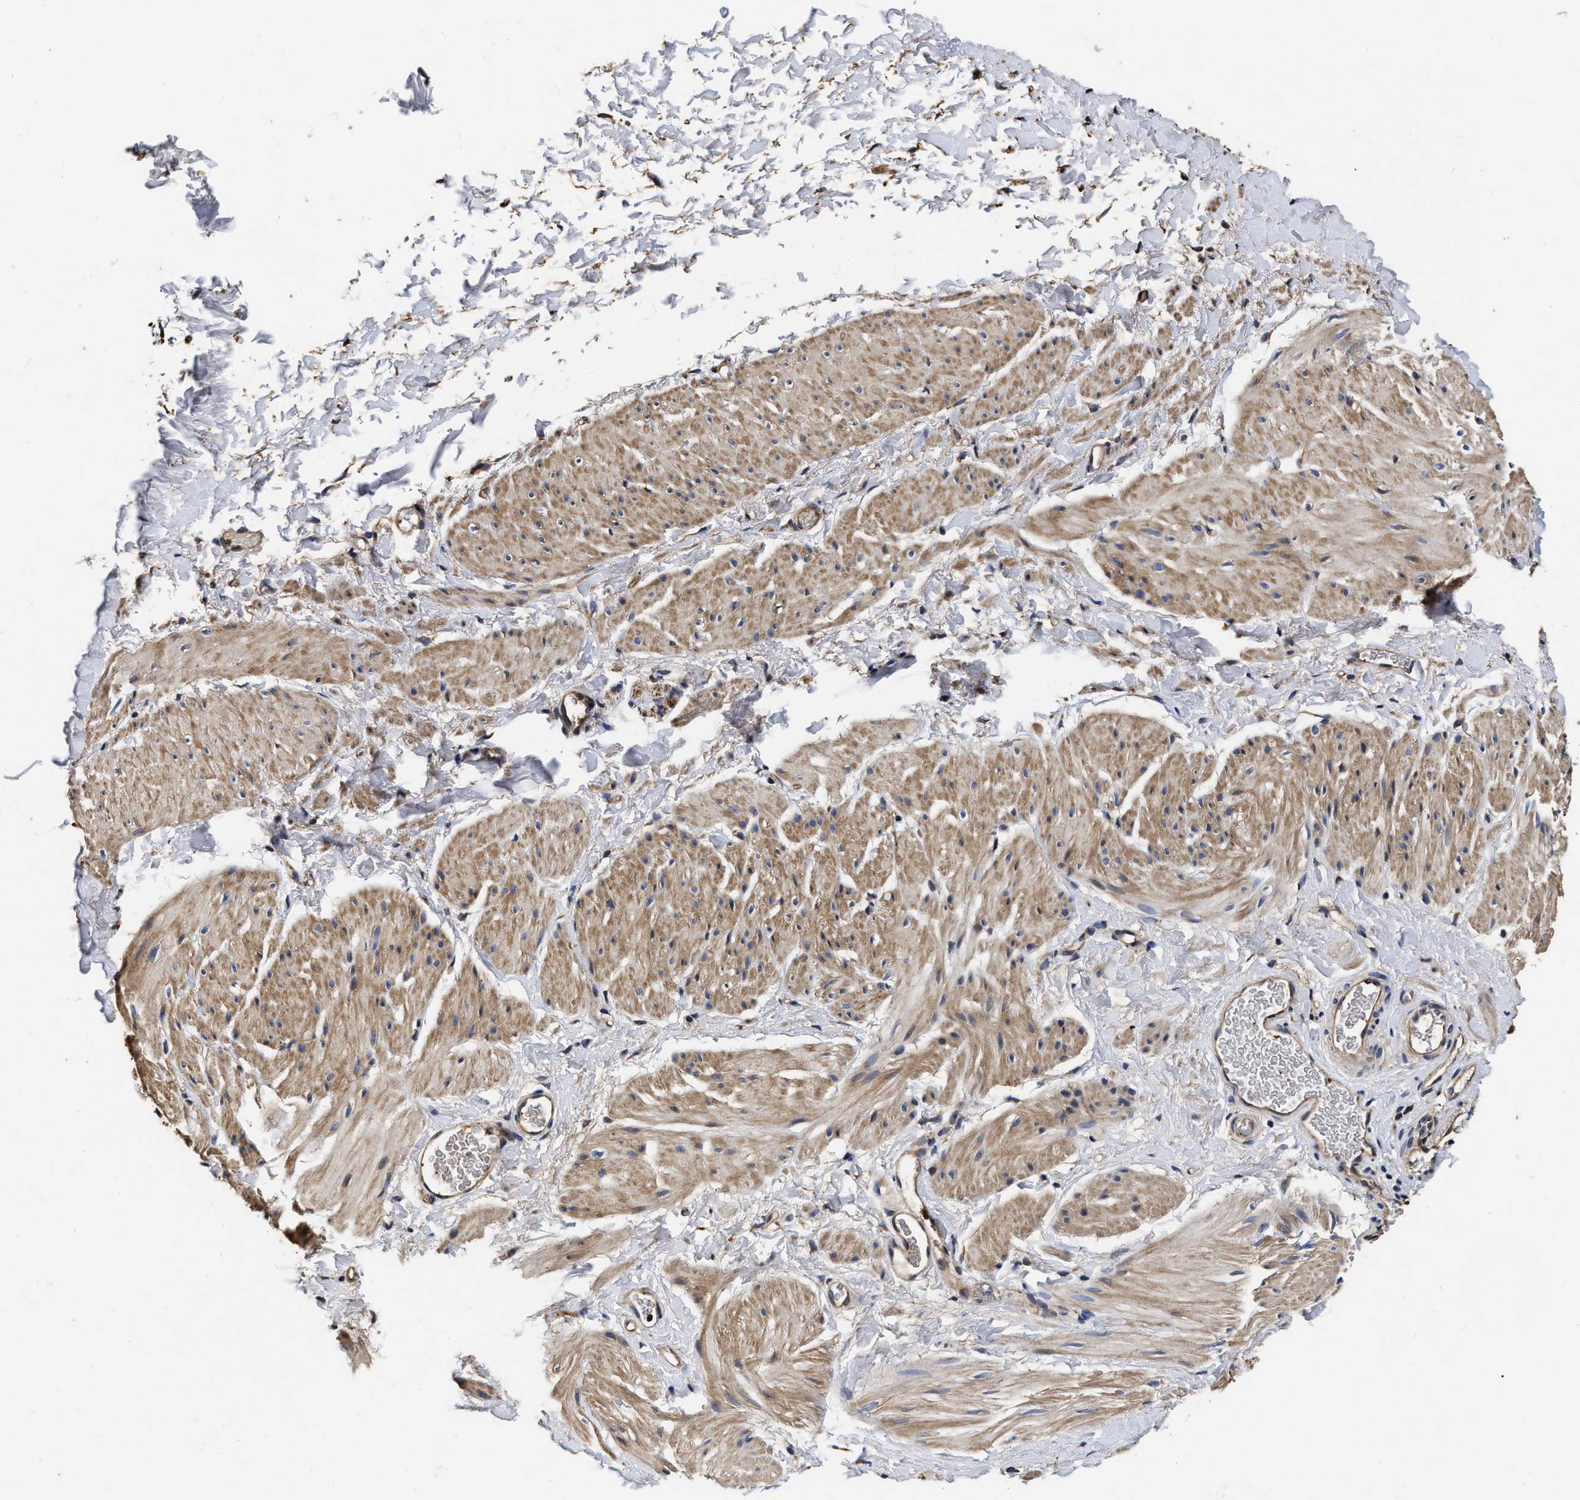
{"staining": {"intensity": "moderate", "quantity": ">75%", "location": "cytoplasmic/membranous"}, "tissue": "smooth muscle", "cell_type": "Smooth muscle cells", "image_type": "normal", "snomed": [{"axis": "morphology", "description": "Normal tissue, NOS"}, {"axis": "topography", "description": "Smooth muscle"}], "caption": "Immunohistochemistry (IHC) histopathology image of unremarkable smooth muscle stained for a protein (brown), which exhibits medium levels of moderate cytoplasmic/membranous positivity in about >75% of smooth muscle cells.", "gene": "ABCG8", "patient": {"sex": "male", "age": 16}}